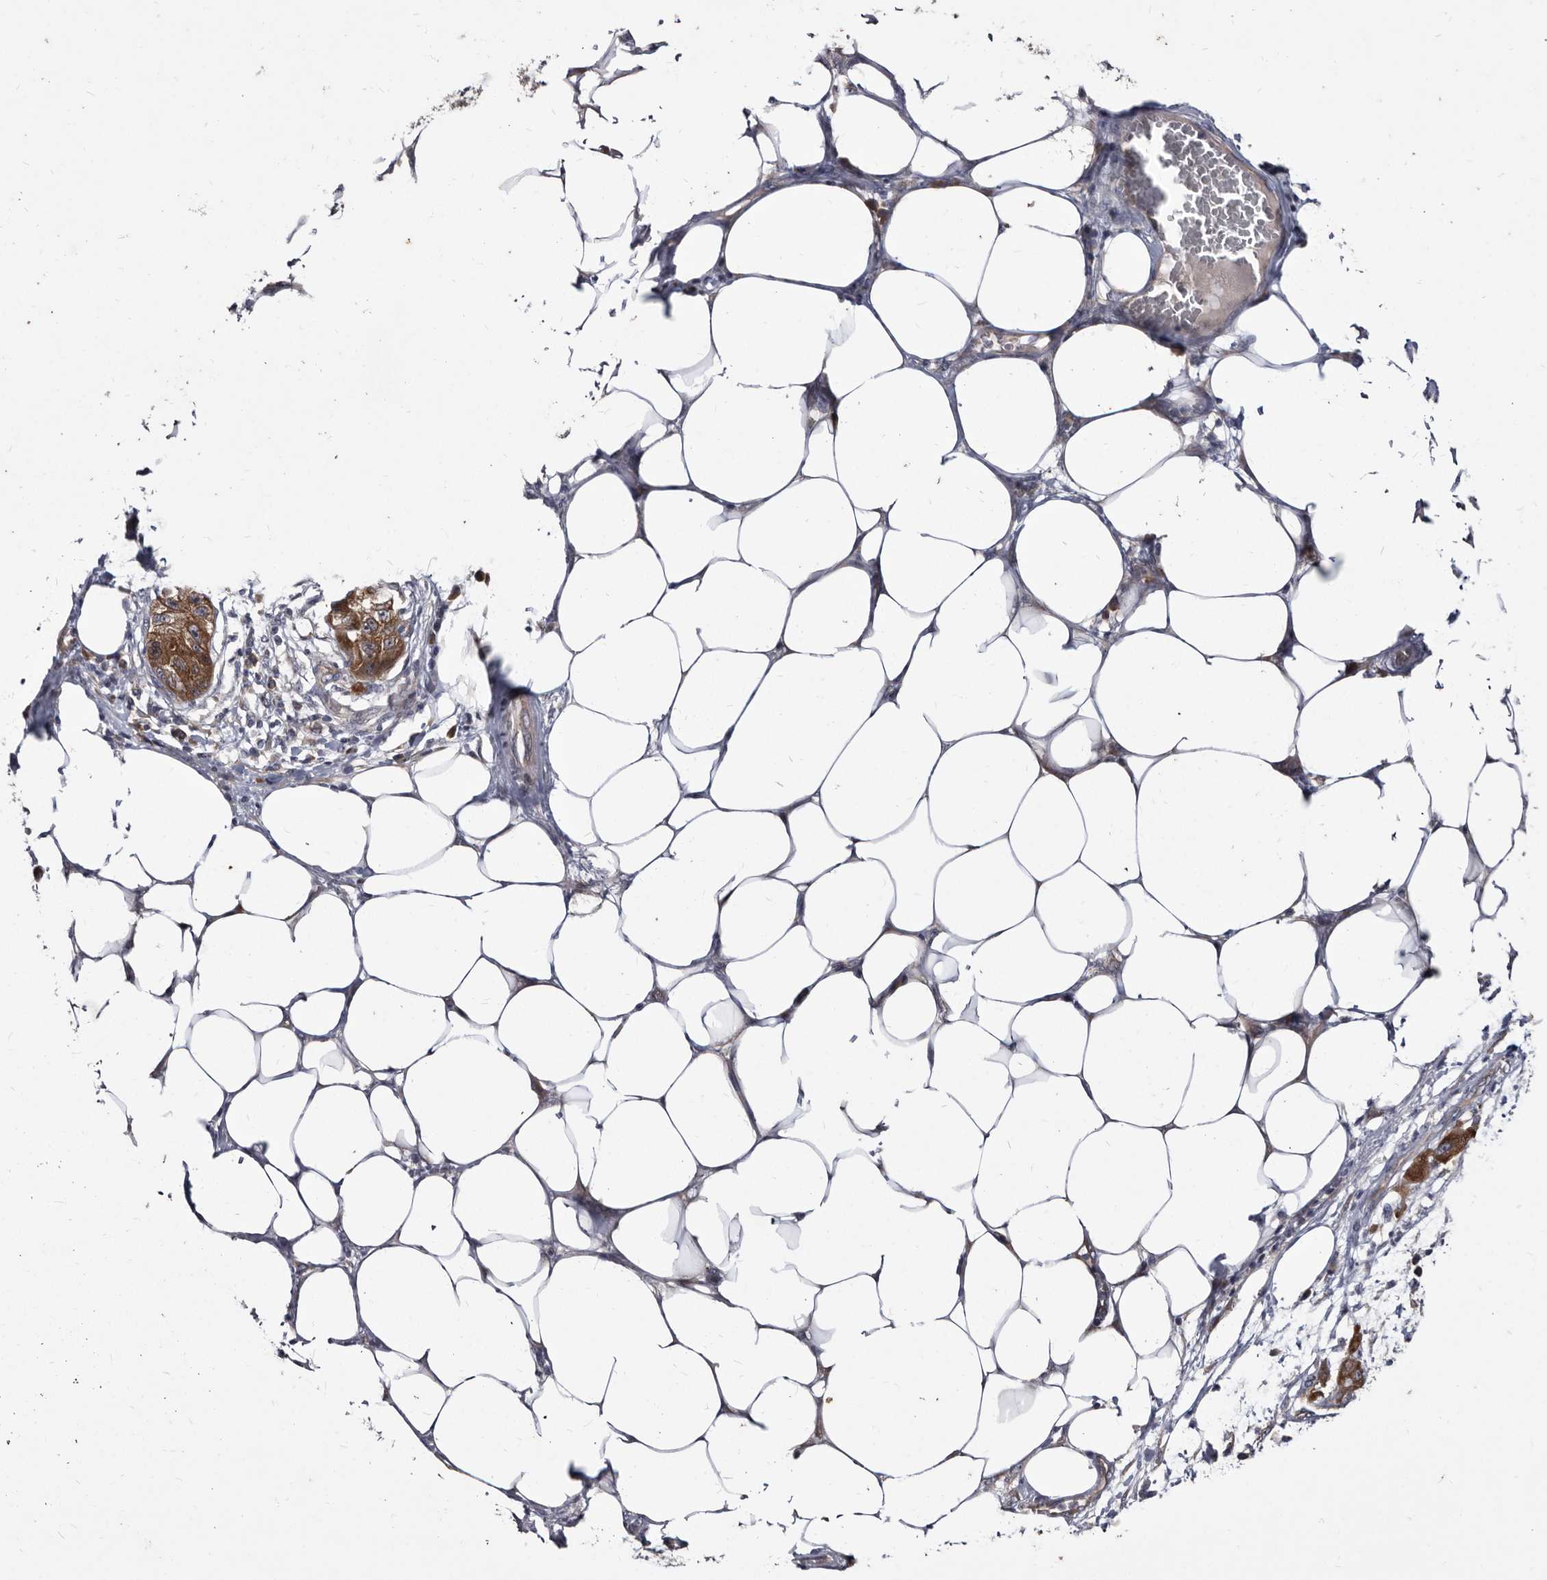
{"staining": {"intensity": "moderate", "quantity": ">75%", "location": "cytoplasmic/membranous"}, "tissue": "pancreatic cancer", "cell_type": "Tumor cells", "image_type": "cancer", "snomed": [{"axis": "morphology", "description": "Adenocarcinoma, NOS"}, {"axis": "topography", "description": "Pancreas"}], "caption": "Protein expression analysis of human adenocarcinoma (pancreatic) reveals moderate cytoplasmic/membranous staining in about >75% of tumor cells. The protein is stained brown, and the nuclei are stained in blue (DAB IHC with brightfield microscopy, high magnification).", "gene": "ABCF2", "patient": {"sex": "female", "age": 78}}